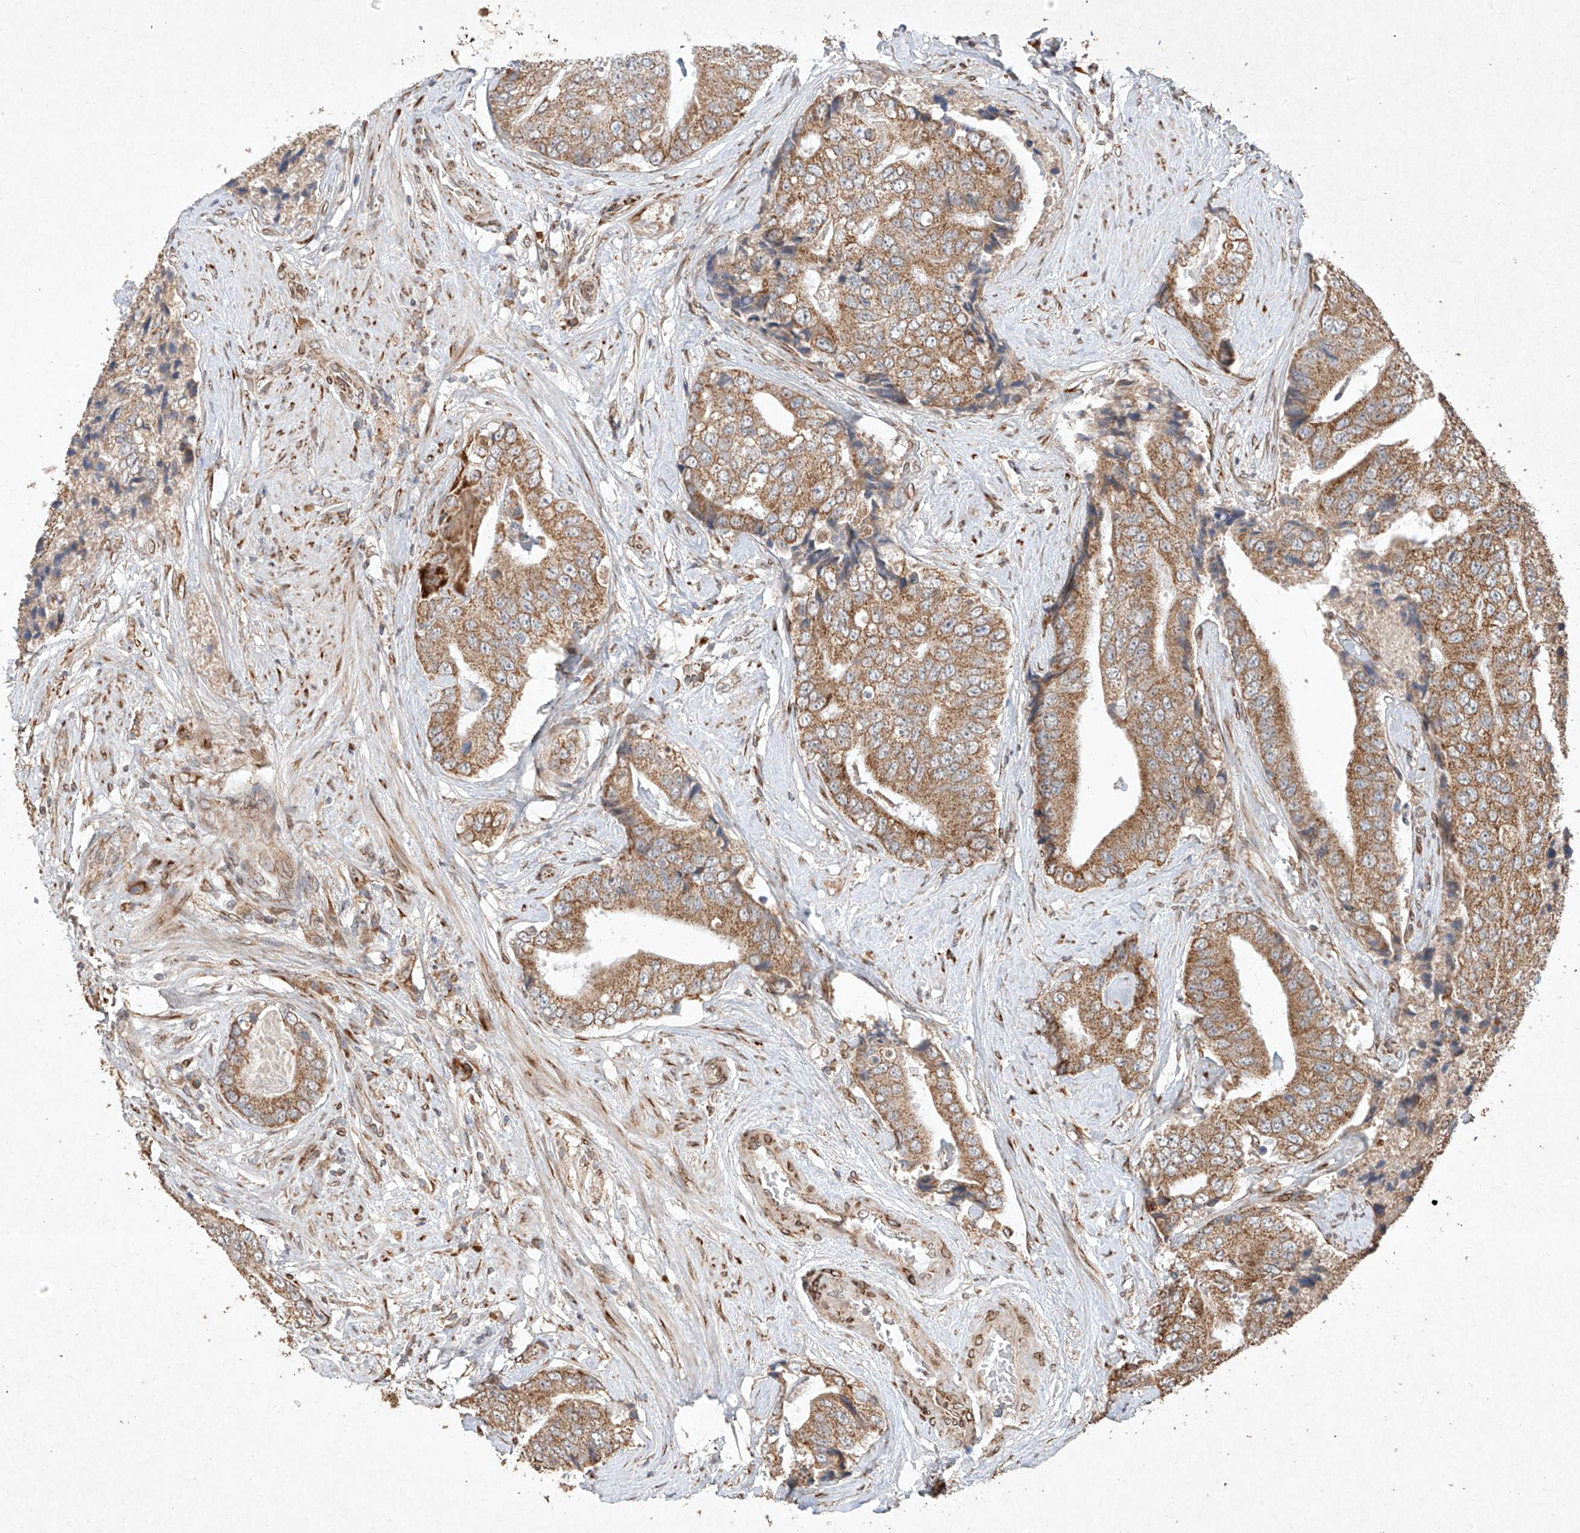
{"staining": {"intensity": "moderate", "quantity": ">75%", "location": "cytoplasmic/membranous"}, "tissue": "prostate cancer", "cell_type": "Tumor cells", "image_type": "cancer", "snomed": [{"axis": "morphology", "description": "Adenocarcinoma, High grade"}, {"axis": "topography", "description": "Prostate"}], "caption": "Brown immunohistochemical staining in prostate cancer (high-grade adenocarcinoma) reveals moderate cytoplasmic/membranous expression in approximately >75% of tumor cells.", "gene": "SEMA3B", "patient": {"sex": "male", "age": 70}}